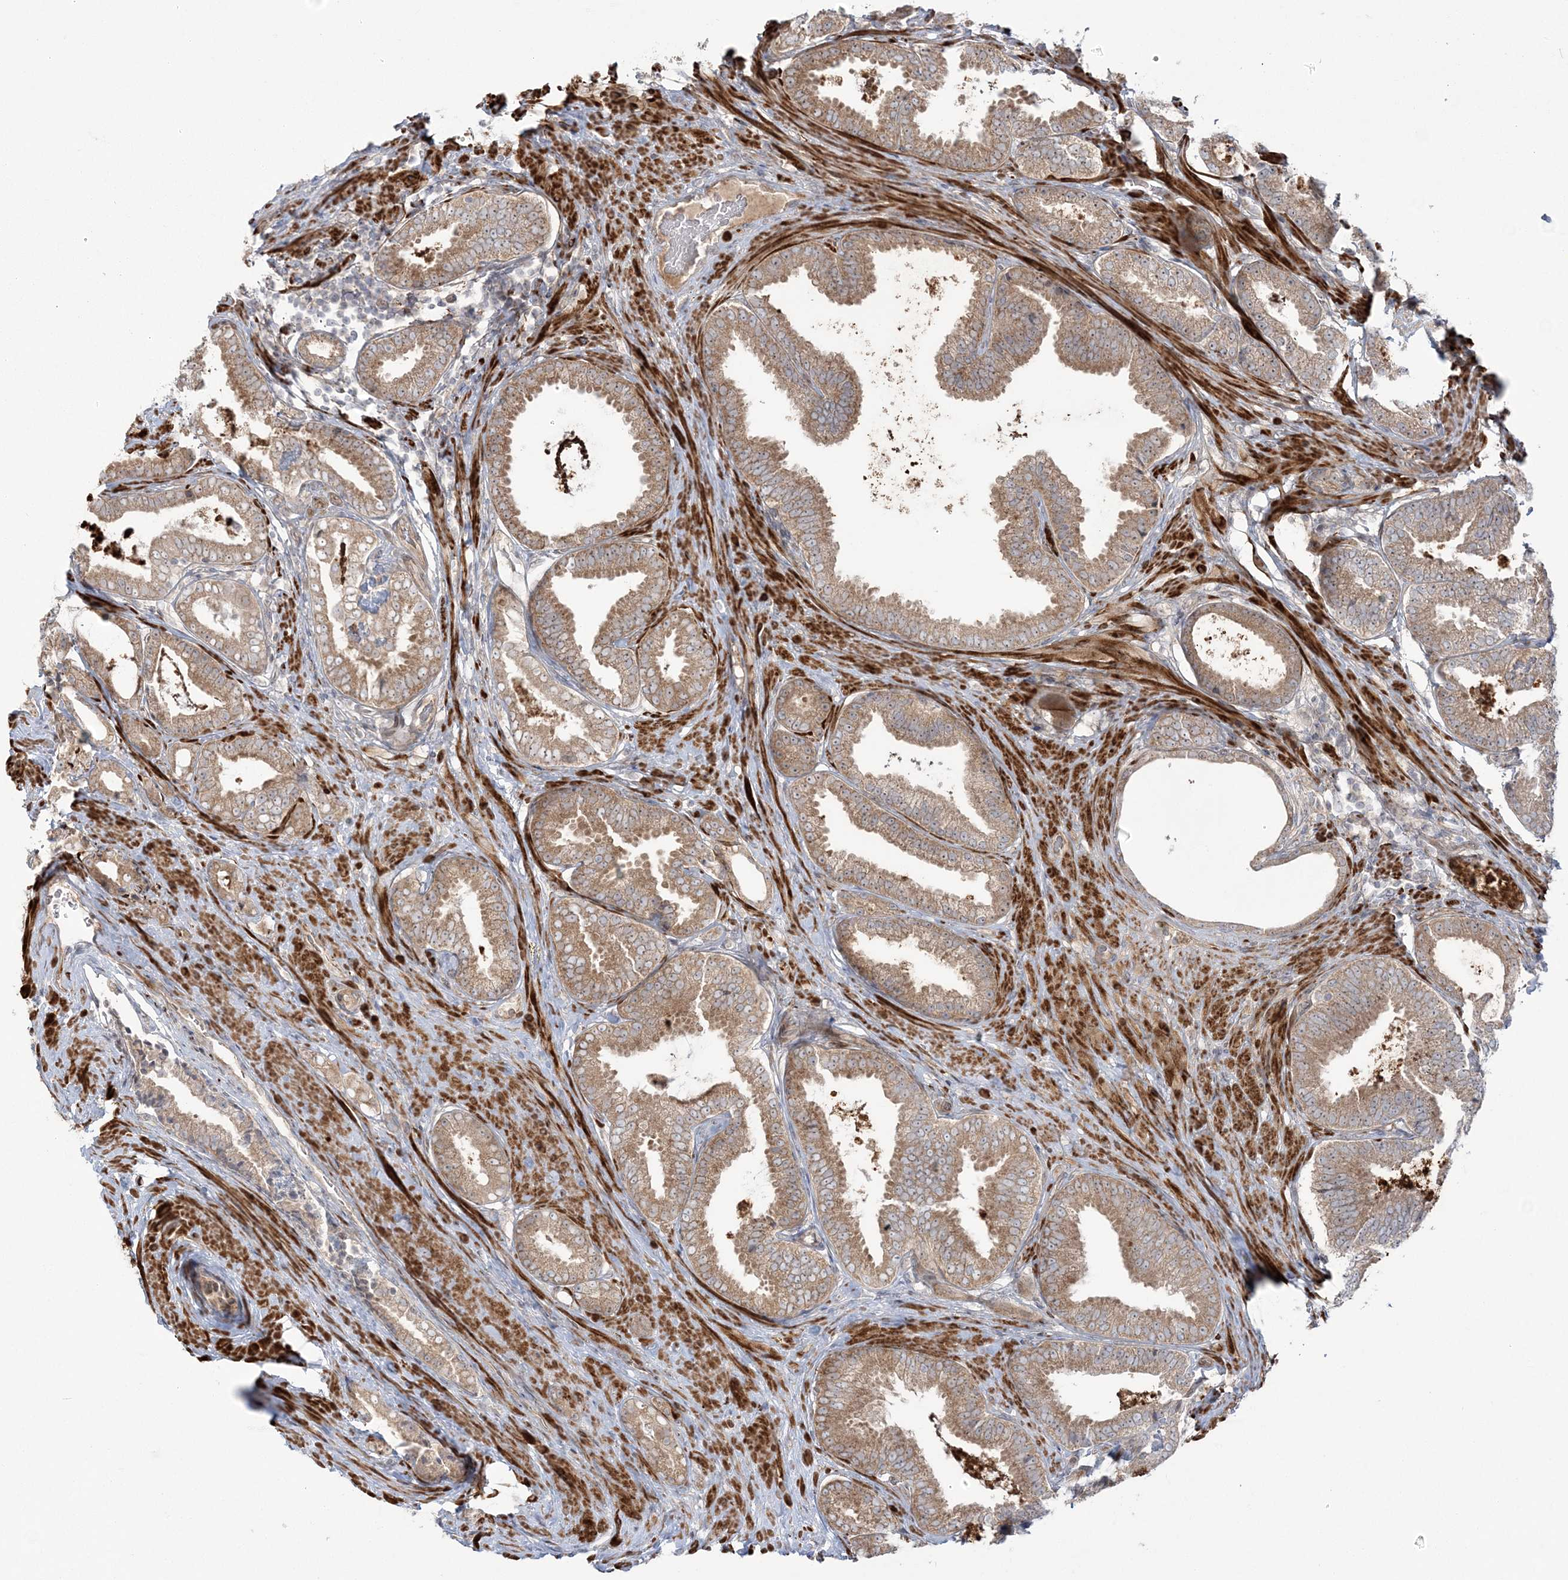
{"staining": {"intensity": "moderate", "quantity": ">75%", "location": "cytoplasmic/membranous"}, "tissue": "prostate cancer", "cell_type": "Tumor cells", "image_type": "cancer", "snomed": [{"axis": "morphology", "description": "Adenocarcinoma, Low grade"}, {"axis": "topography", "description": "Prostate"}], "caption": "Prostate cancer (low-grade adenocarcinoma) stained with DAB immunohistochemistry exhibits medium levels of moderate cytoplasmic/membranous expression in about >75% of tumor cells.", "gene": "NUDT9", "patient": {"sex": "male", "age": 71}}